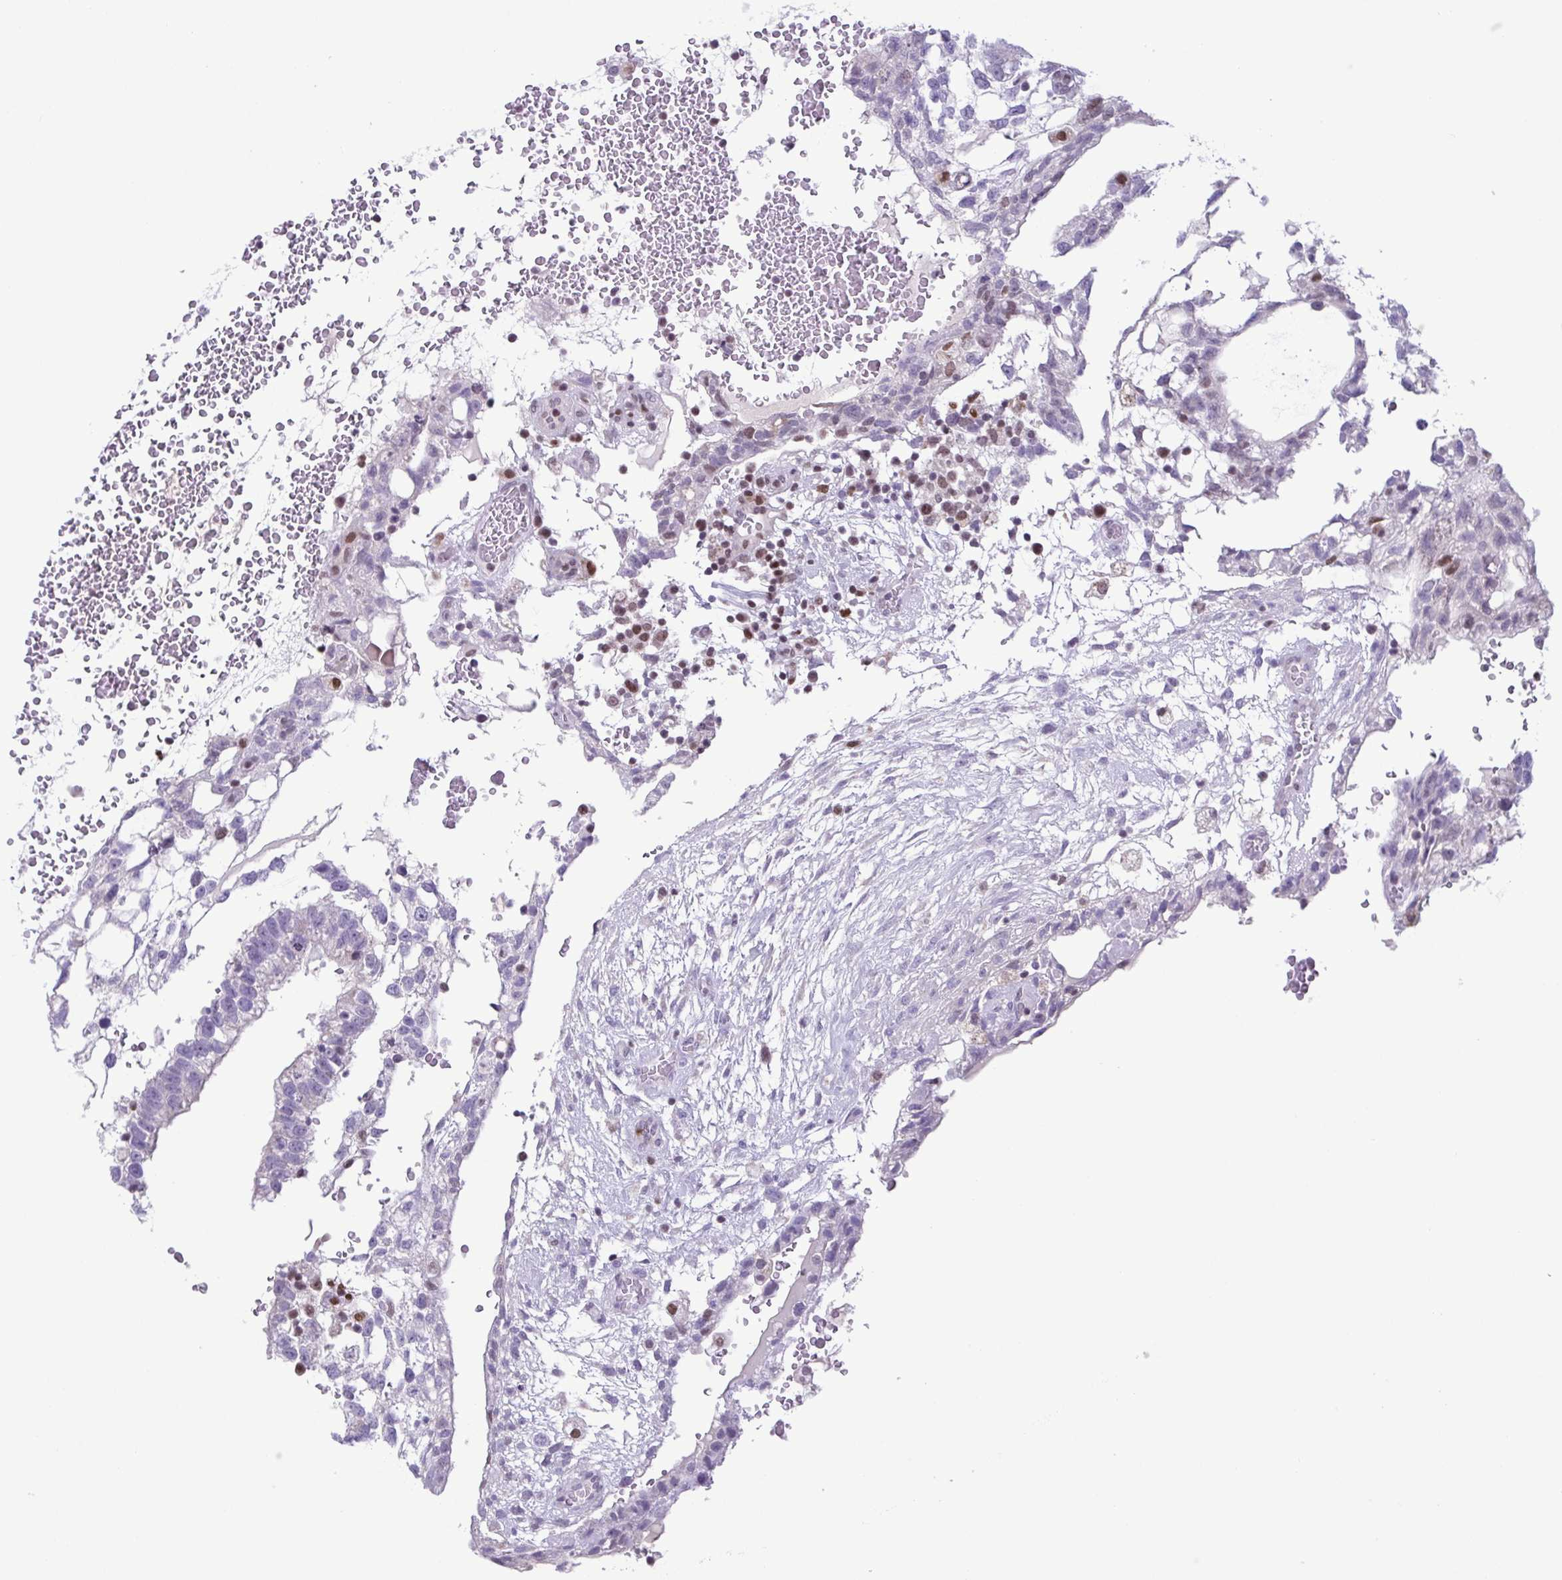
{"staining": {"intensity": "moderate", "quantity": "<25%", "location": "nuclear"}, "tissue": "testis cancer", "cell_type": "Tumor cells", "image_type": "cancer", "snomed": [{"axis": "morphology", "description": "Carcinoma, Embryonal, NOS"}, {"axis": "topography", "description": "Testis"}], "caption": "Brown immunohistochemical staining in embryonal carcinoma (testis) displays moderate nuclear staining in about <25% of tumor cells.", "gene": "IRF1", "patient": {"sex": "male", "age": 32}}